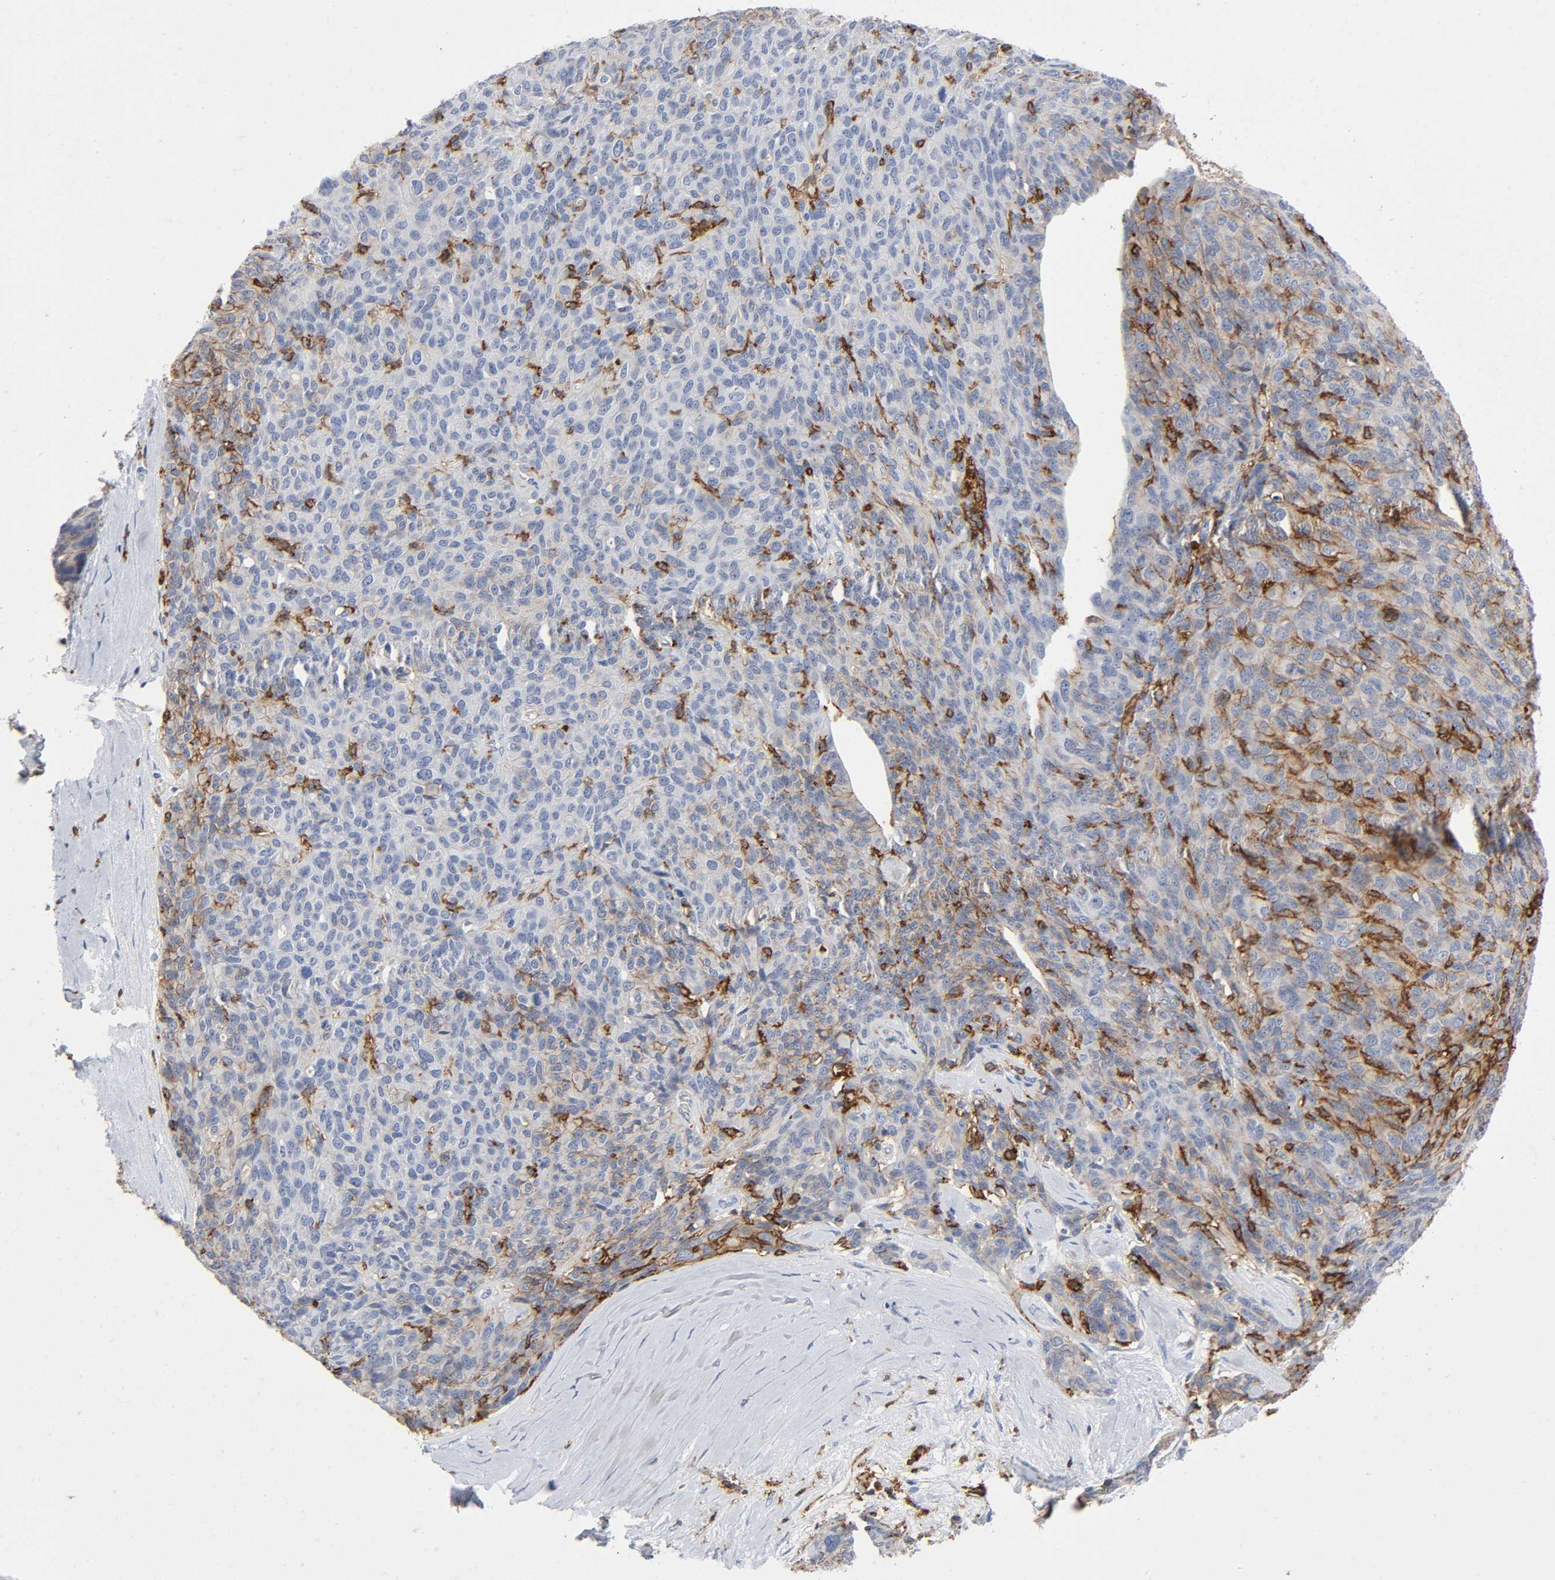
{"staining": {"intensity": "negative", "quantity": "none", "location": "none"}, "tissue": "ovarian cancer", "cell_type": "Tumor cells", "image_type": "cancer", "snomed": [{"axis": "morphology", "description": "Carcinoma, endometroid"}, {"axis": "topography", "description": "Ovary"}], "caption": "DAB (3,3'-diaminobenzidine) immunohistochemical staining of human ovarian cancer reveals no significant positivity in tumor cells.", "gene": "LYN", "patient": {"sex": "female", "age": 60}}